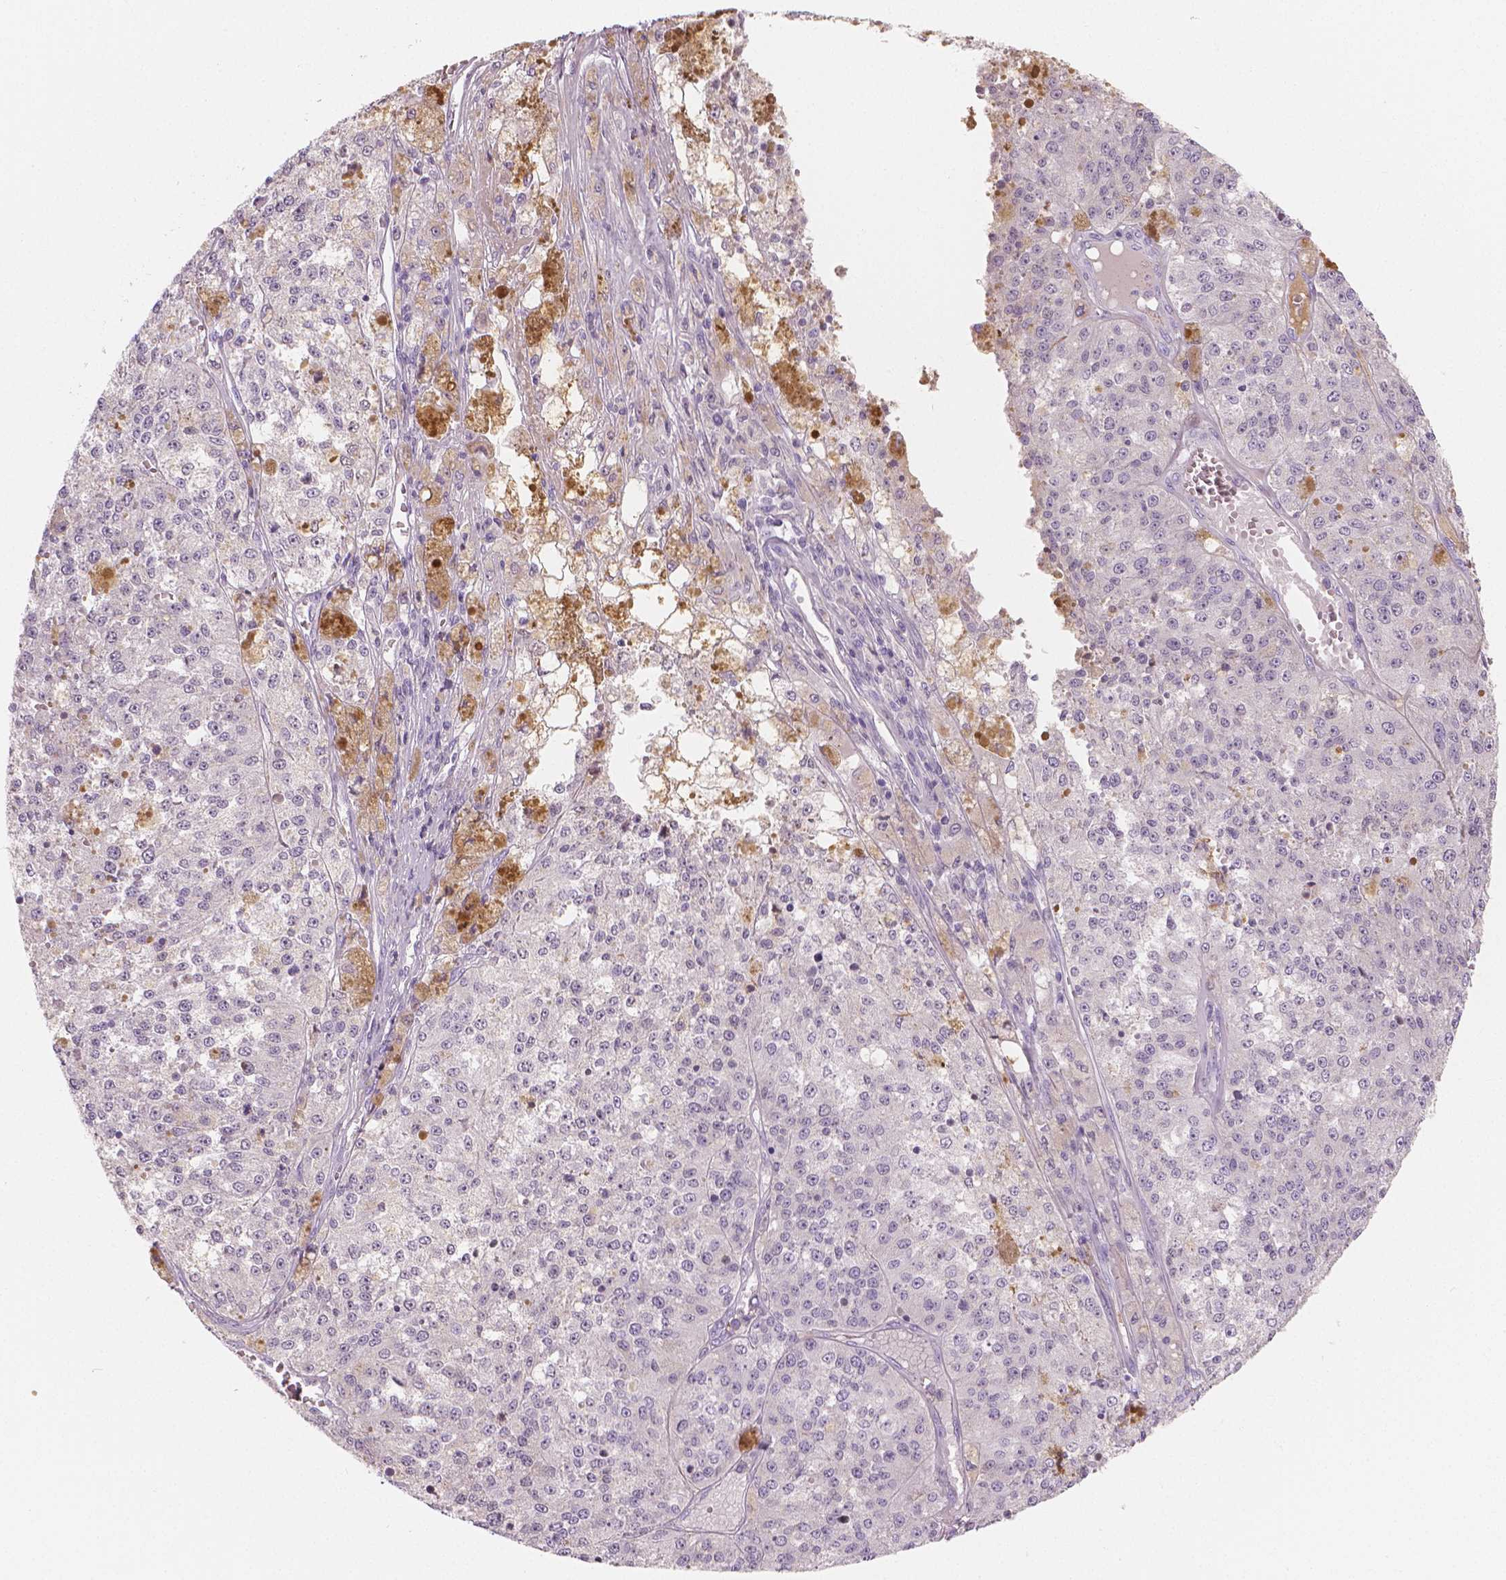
{"staining": {"intensity": "negative", "quantity": "none", "location": "none"}, "tissue": "melanoma", "cell_type": "Tumor cells", "image_type": "cancer", "snomed": [{"axis": "morphology", "description": "Malignant melanoma, Metastatic site"}, {"axis": "topography", "description": "Lymph node"}], "caption": "Tumor cells are negative for protein expression in human malignant melanoma (metastatic site).", "gene": "APOA4", "patient": {"sex": "female", "age": 64}}